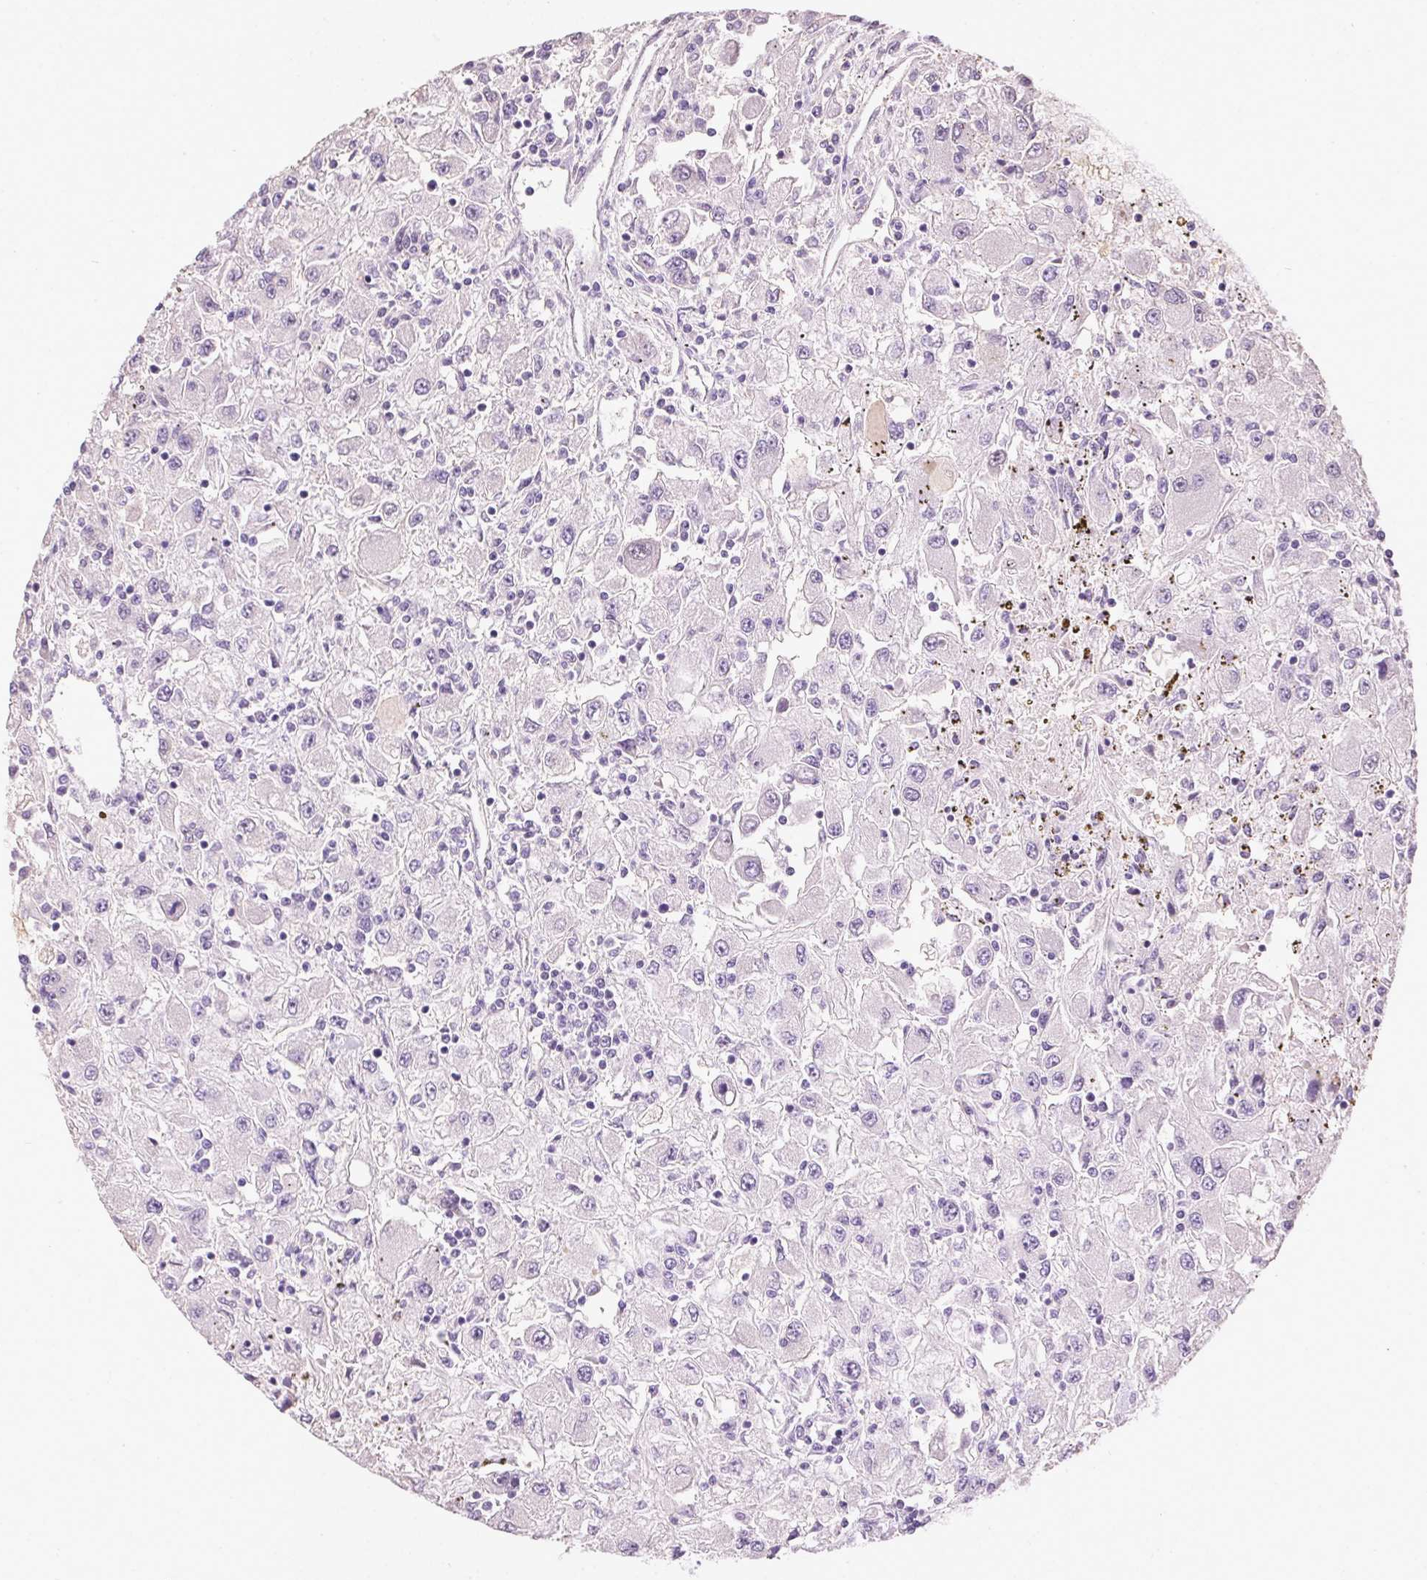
{"staining": {"intensity": "negative", "quantity": "none", "location": "none"}, "tissue": "renal cancer", "cell_type": "Tumor cells", "image_type": "cancer", "snomed": [{"axis": "morphology", "description": "Adenocarcinoma, NOS"}, {"axis": "topography", "description": "Kidney"}], "caption": "This is a histopathology image of IHC staining of renal adenocarcinoma, which shows no staining in tumor cells.", "gene": "SYCE2", "patient": {"sex": "female", "age": 67}}